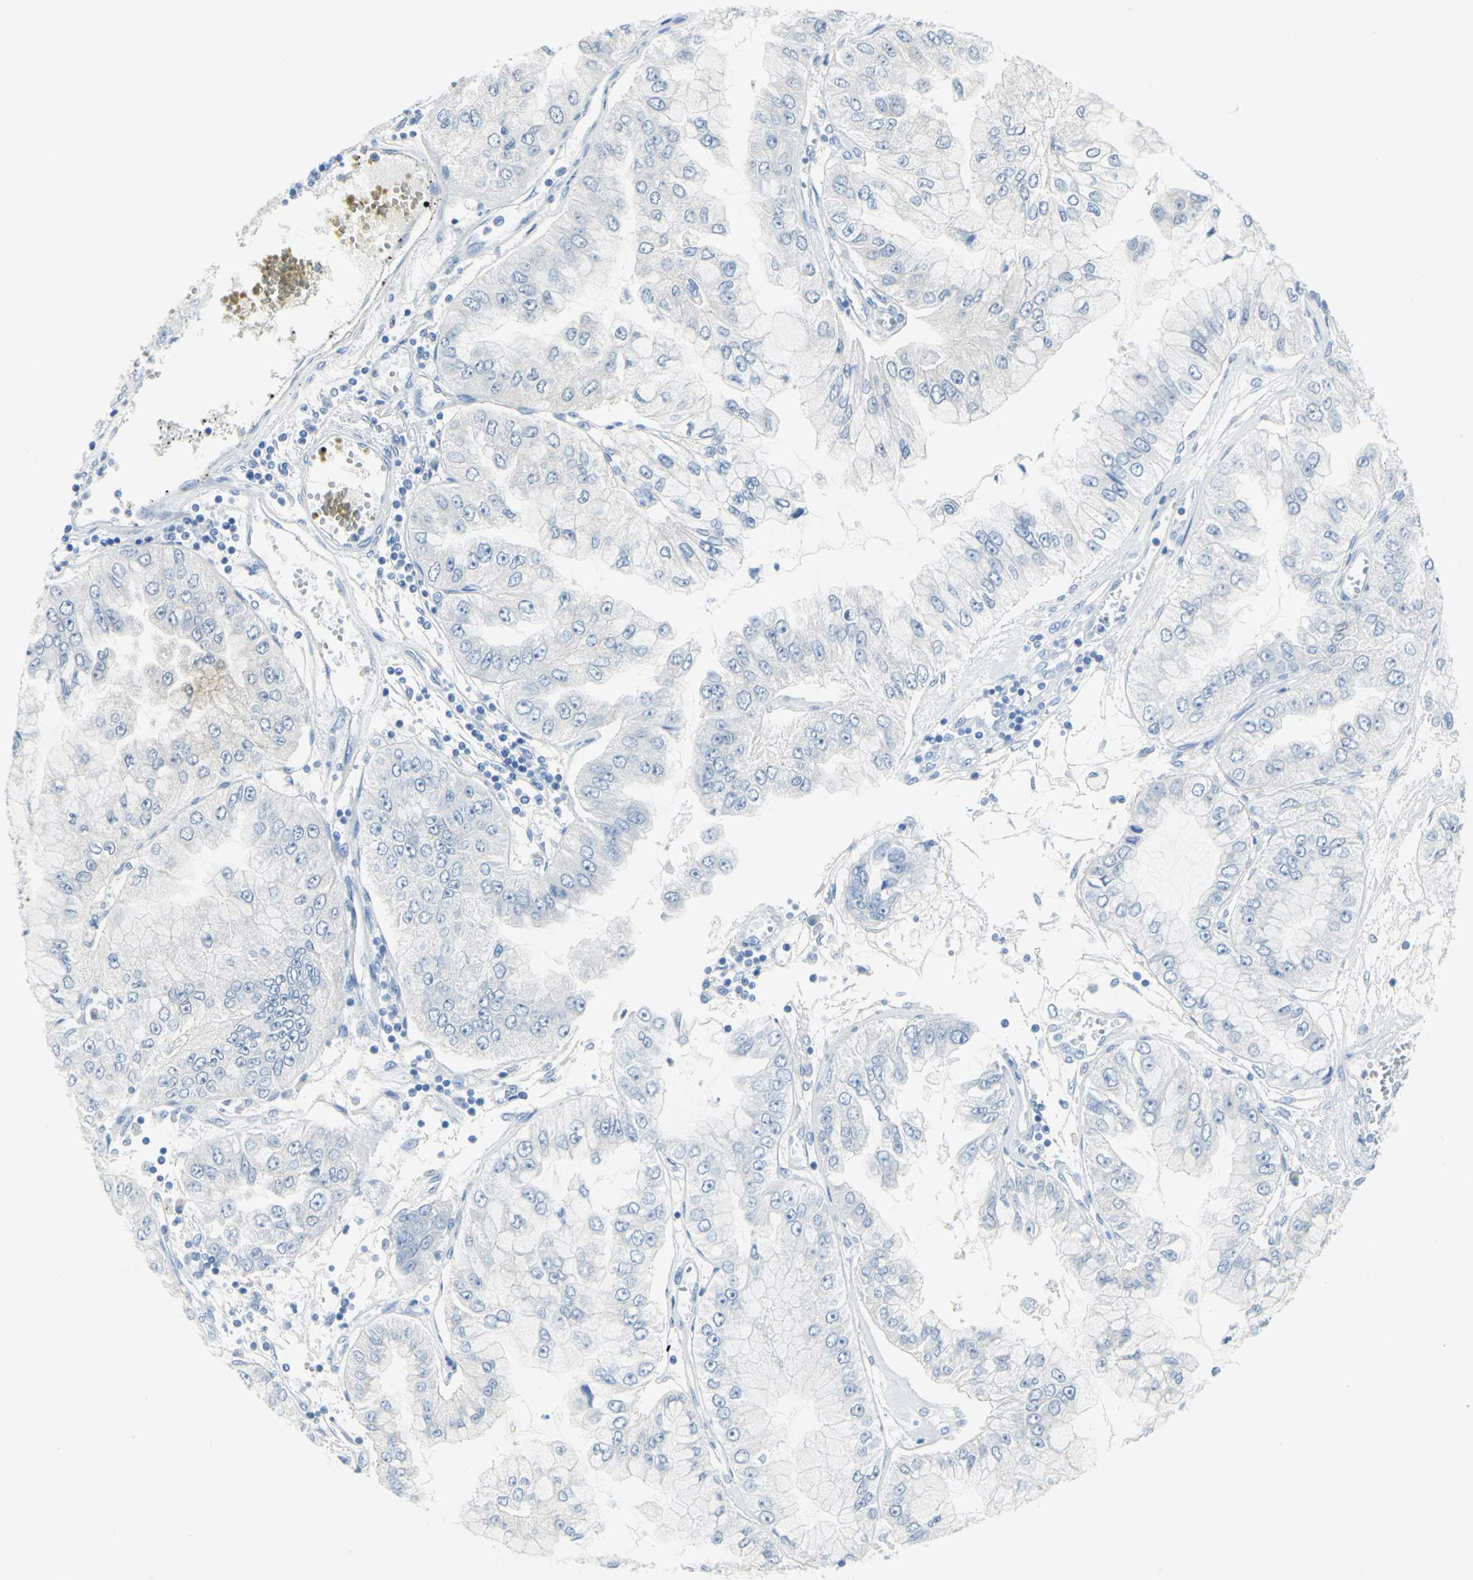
{"staining": {"intensity": "negative", "quantity": "none", "location": "none"}, "tissue": "liver cancer", "cell_type": "Tumor cells", "image_type": "cancer", "snomed": [{"axis": "morphology", "description": "Cholangiocarcinoma"}, {"axis": "topography", "description": "Liver"}], "caption": "IHC photomicrograph of neoplastic tissue: cholangiocarcinoma (liver) stained with DAB shows no significant protein staining in tumor cells.", "gene": "SFN", "patient": {"sex": "female", "age": 79}}